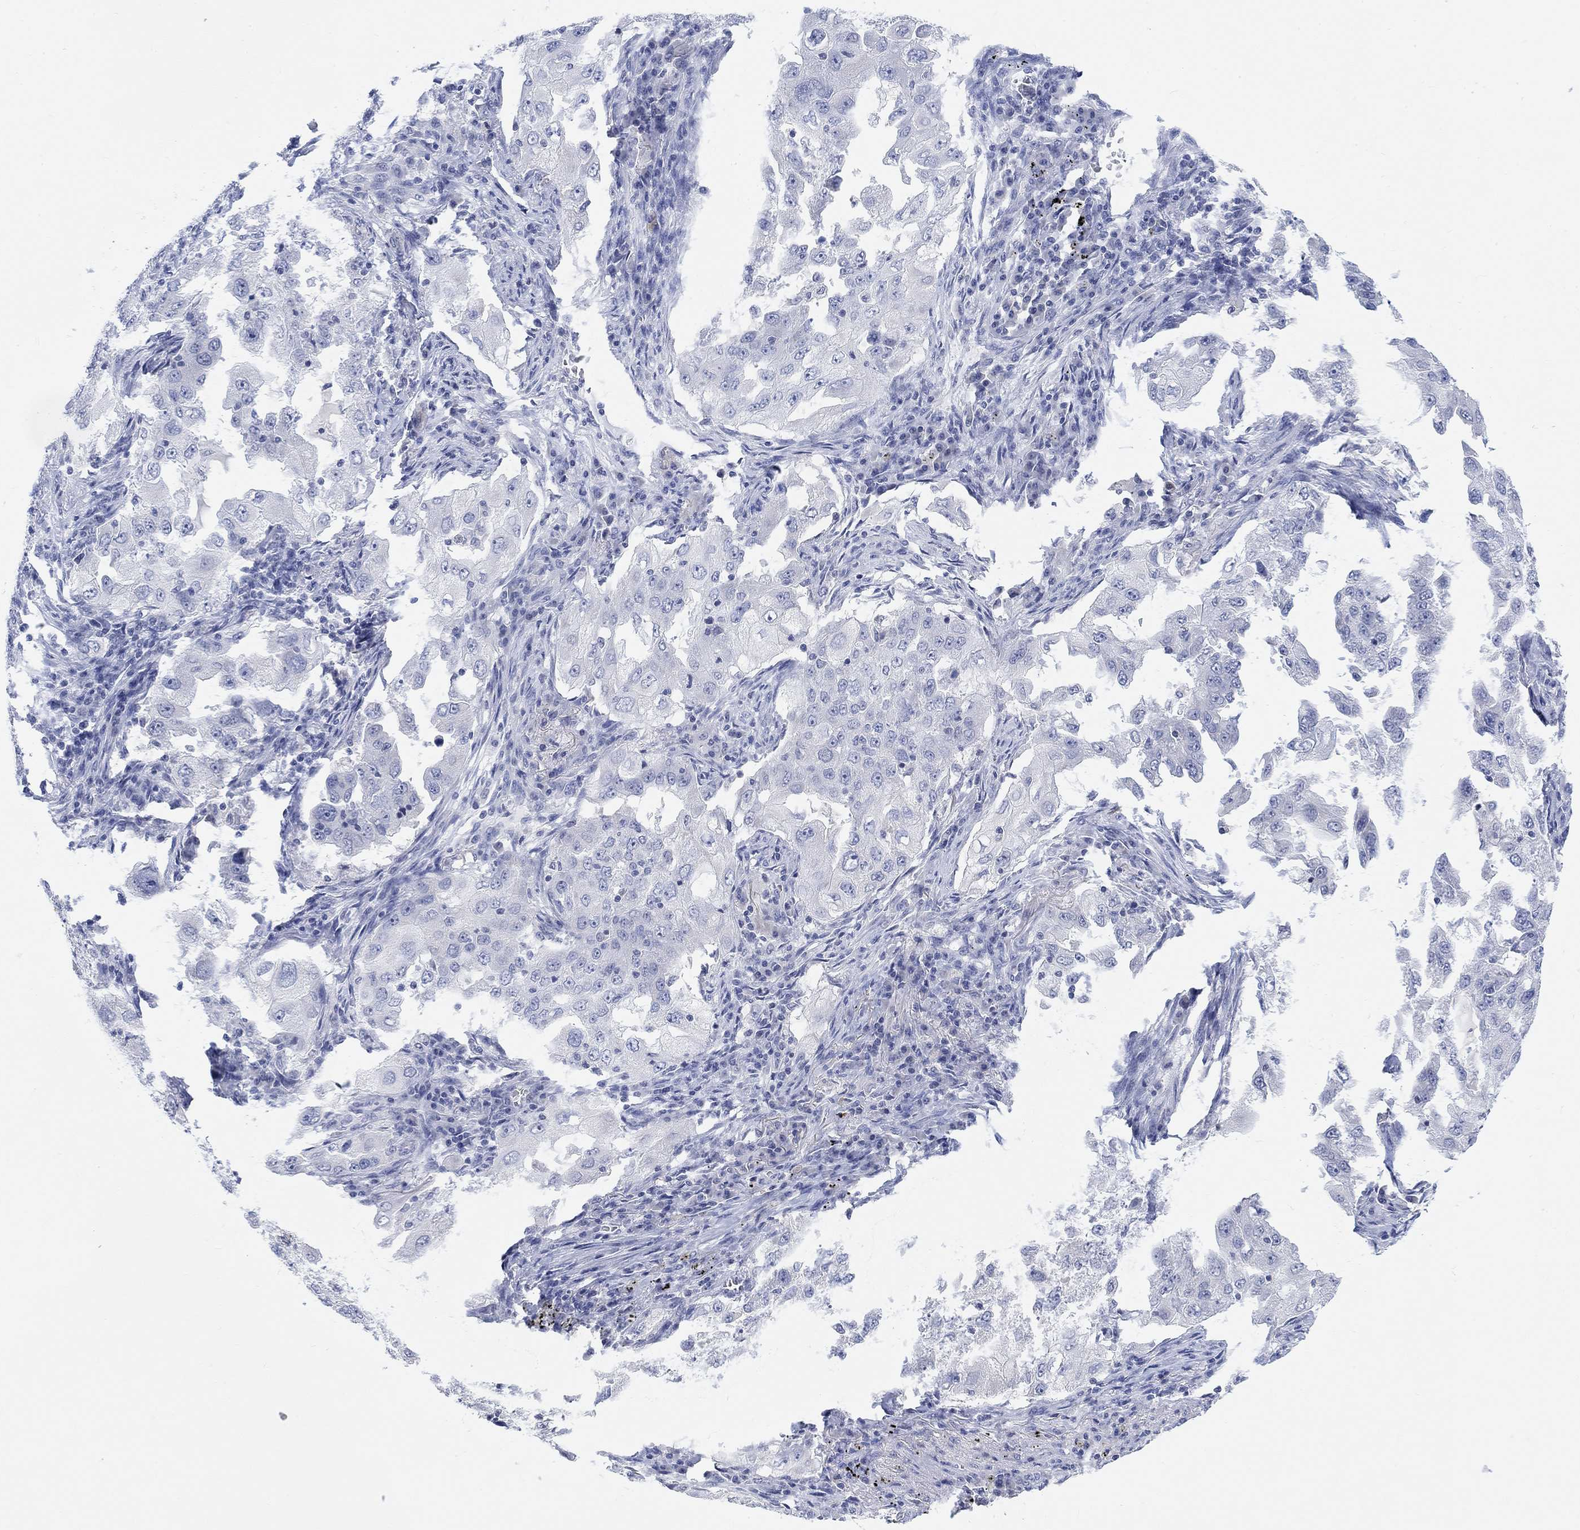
{"staining": {"intensity": "negative", "quantity": "none", "location": "none"}, "tissue": "lung cancer", "cell_type": "Tumor cells", "image_type": "cancer", "snomed": [{"axis": "morphology", "description": "Adenocarcinoma, NOS"}, {"axis": "topography", "description": "Lung"}], "caption": "Tumor cells show no significant staining in adenocarcinoma (lung).", "gene": "ATP6V1E2", "patient": {"sex": "female", "age": 61}}